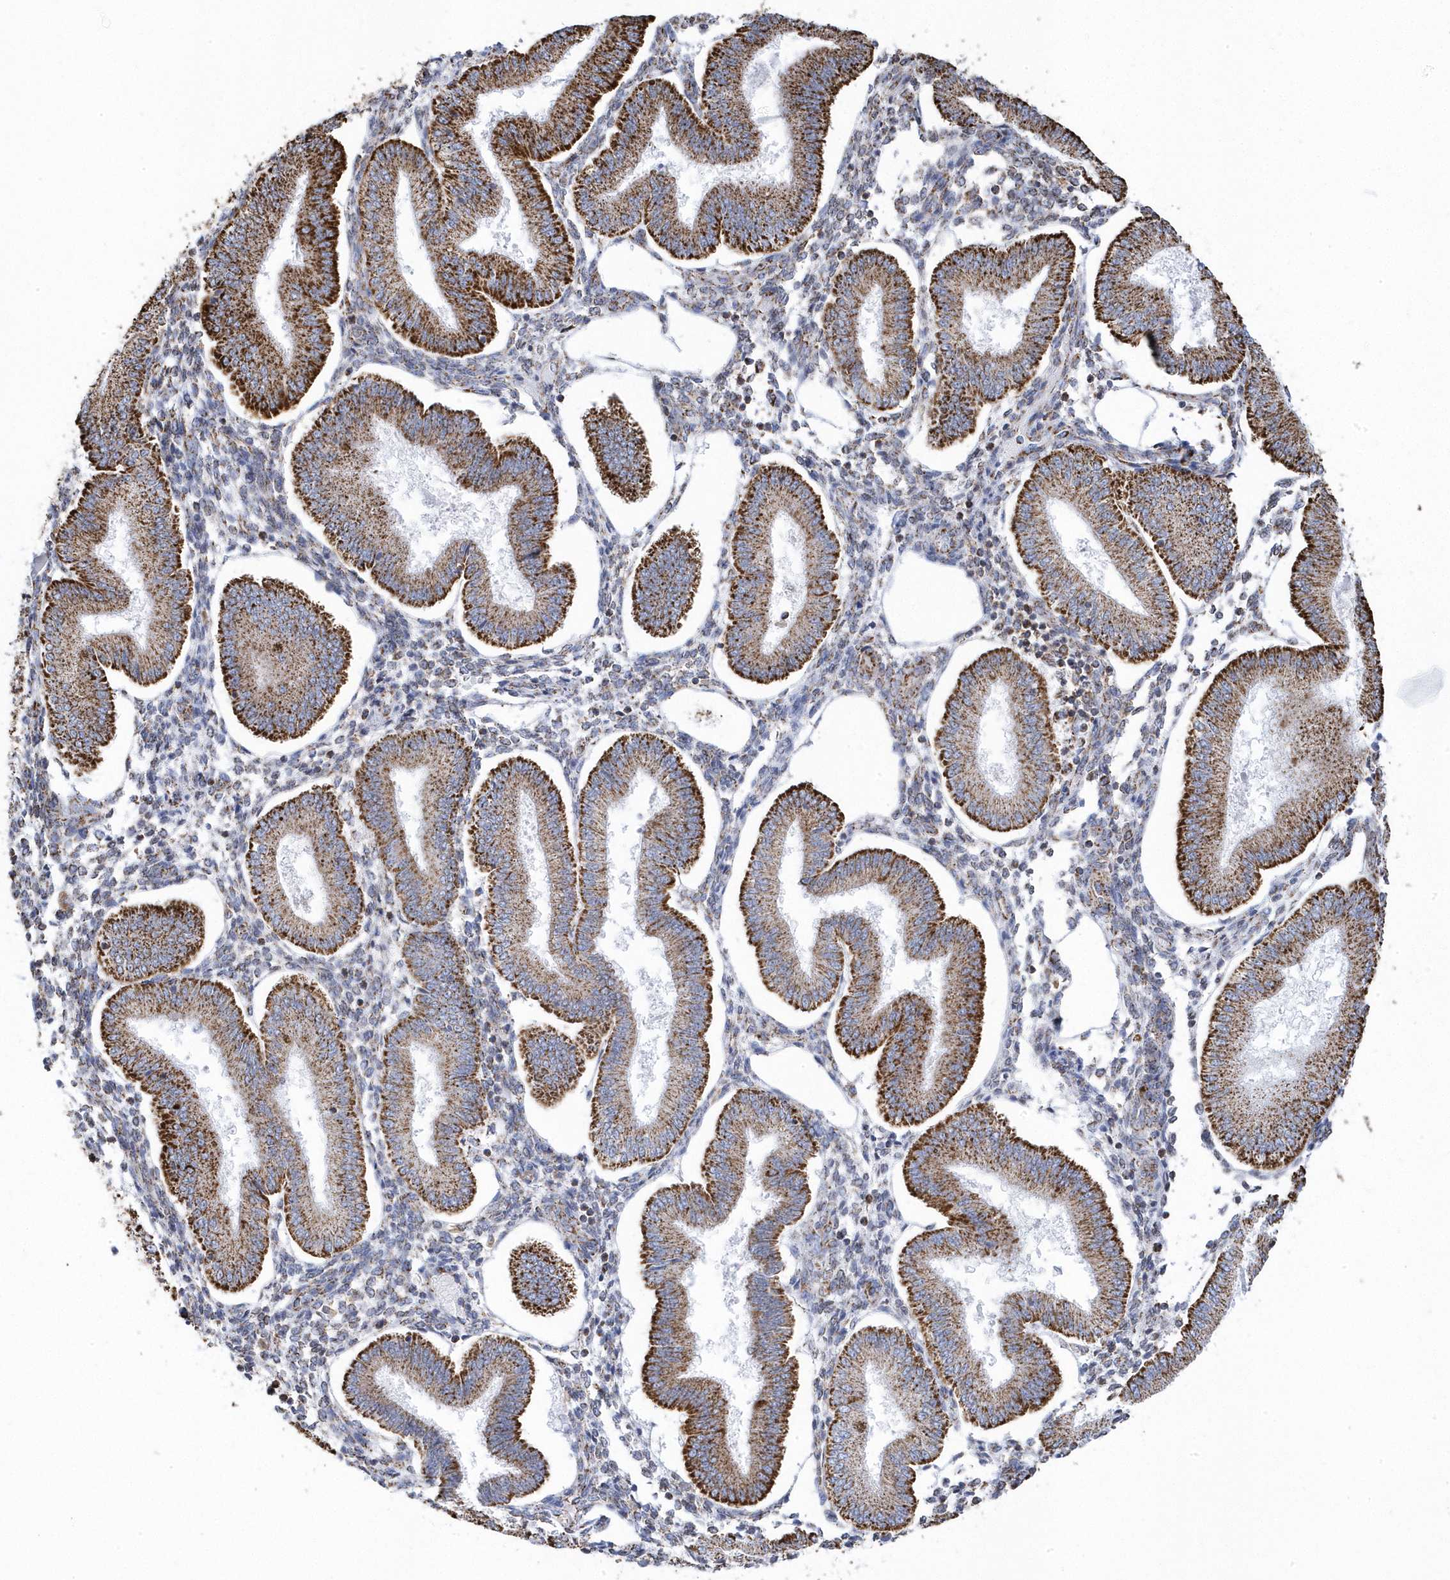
{"staining": {"intensity": "moderate", "quantity": "25%-75%", "location": "cytoplasmic/membranous"}, "tissue": "endometrium", "cell_type": "Cells in endometrial stroma", "image_type": "normal", "snomed": [{"axis": "morphology", "description": "Normal tissue, NOS"}, {"axis": "topography", "description": "Endometrium"}], "caption": "Immunohistochemical staining of unremarkable endometrium displays medium levels of moderate cytoplasmic/membranous staining in approximately 25%-75% of cells in endometrial stroma. (DAB (3,3'-diaminobenzidine) IHC, brown staining for protein, blue staining for nuclei).", "gene": "GTPBP8", "patient": {"sex": "female", "age": 39}}